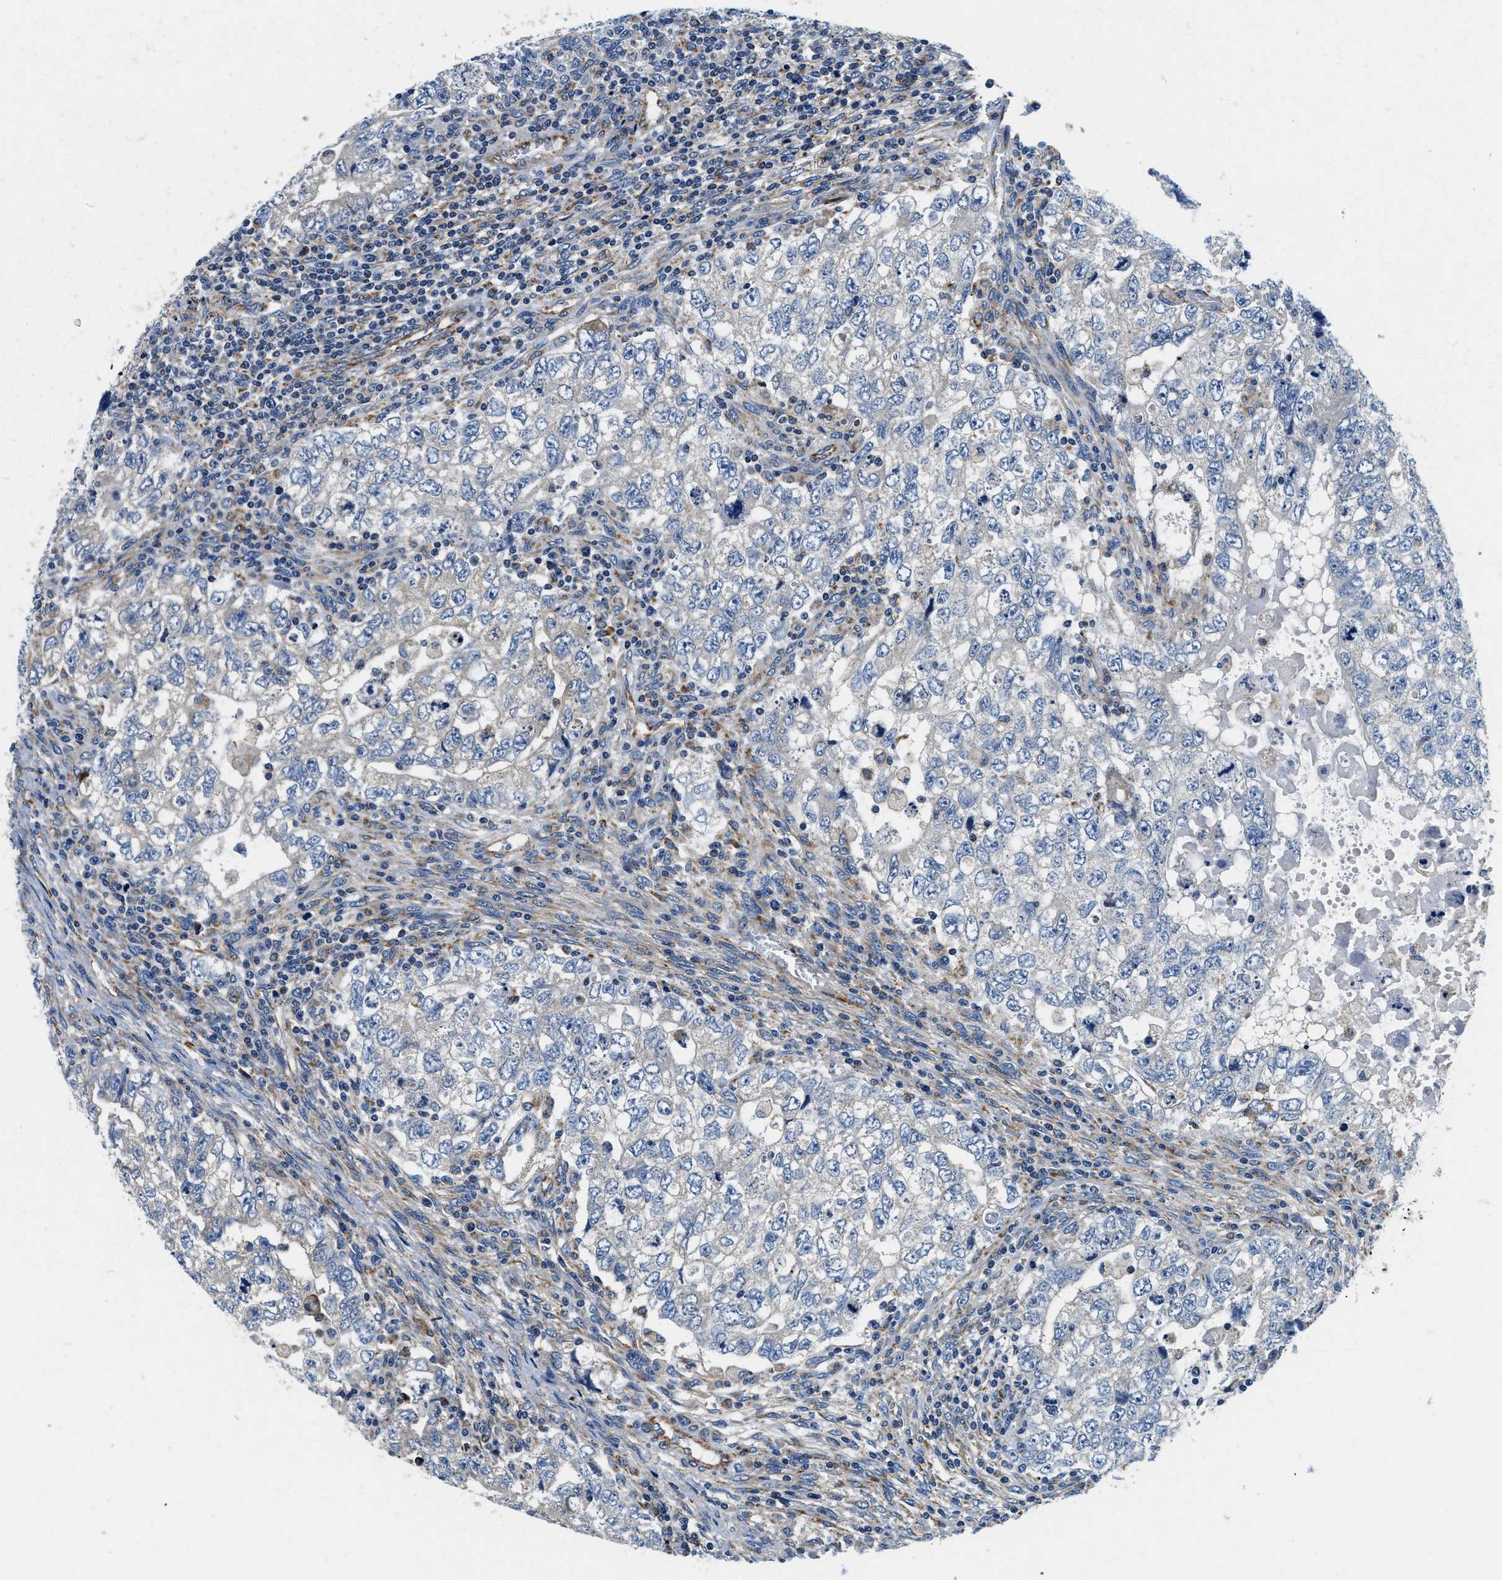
{"staining": {"intensity": "negative", "quantity": "none", "location": "none"}, "tissue": "testis cancer", "cell_type": "Tumor cells", "image_type": "cancer", "snomed": [{"axis": "morphology", "description": "Carcinoma, Embryonal, NOS"}, {"axis": "topography", "description": "Testis"}], "caption": "Immunohistochemical staining of human embryonal carcinoma (testis) displays no significant expression in tumor cells. Nuclei are stained in blue.", "gene": "SAMD4B", "patient": {"sex": "male", "age": 36}}